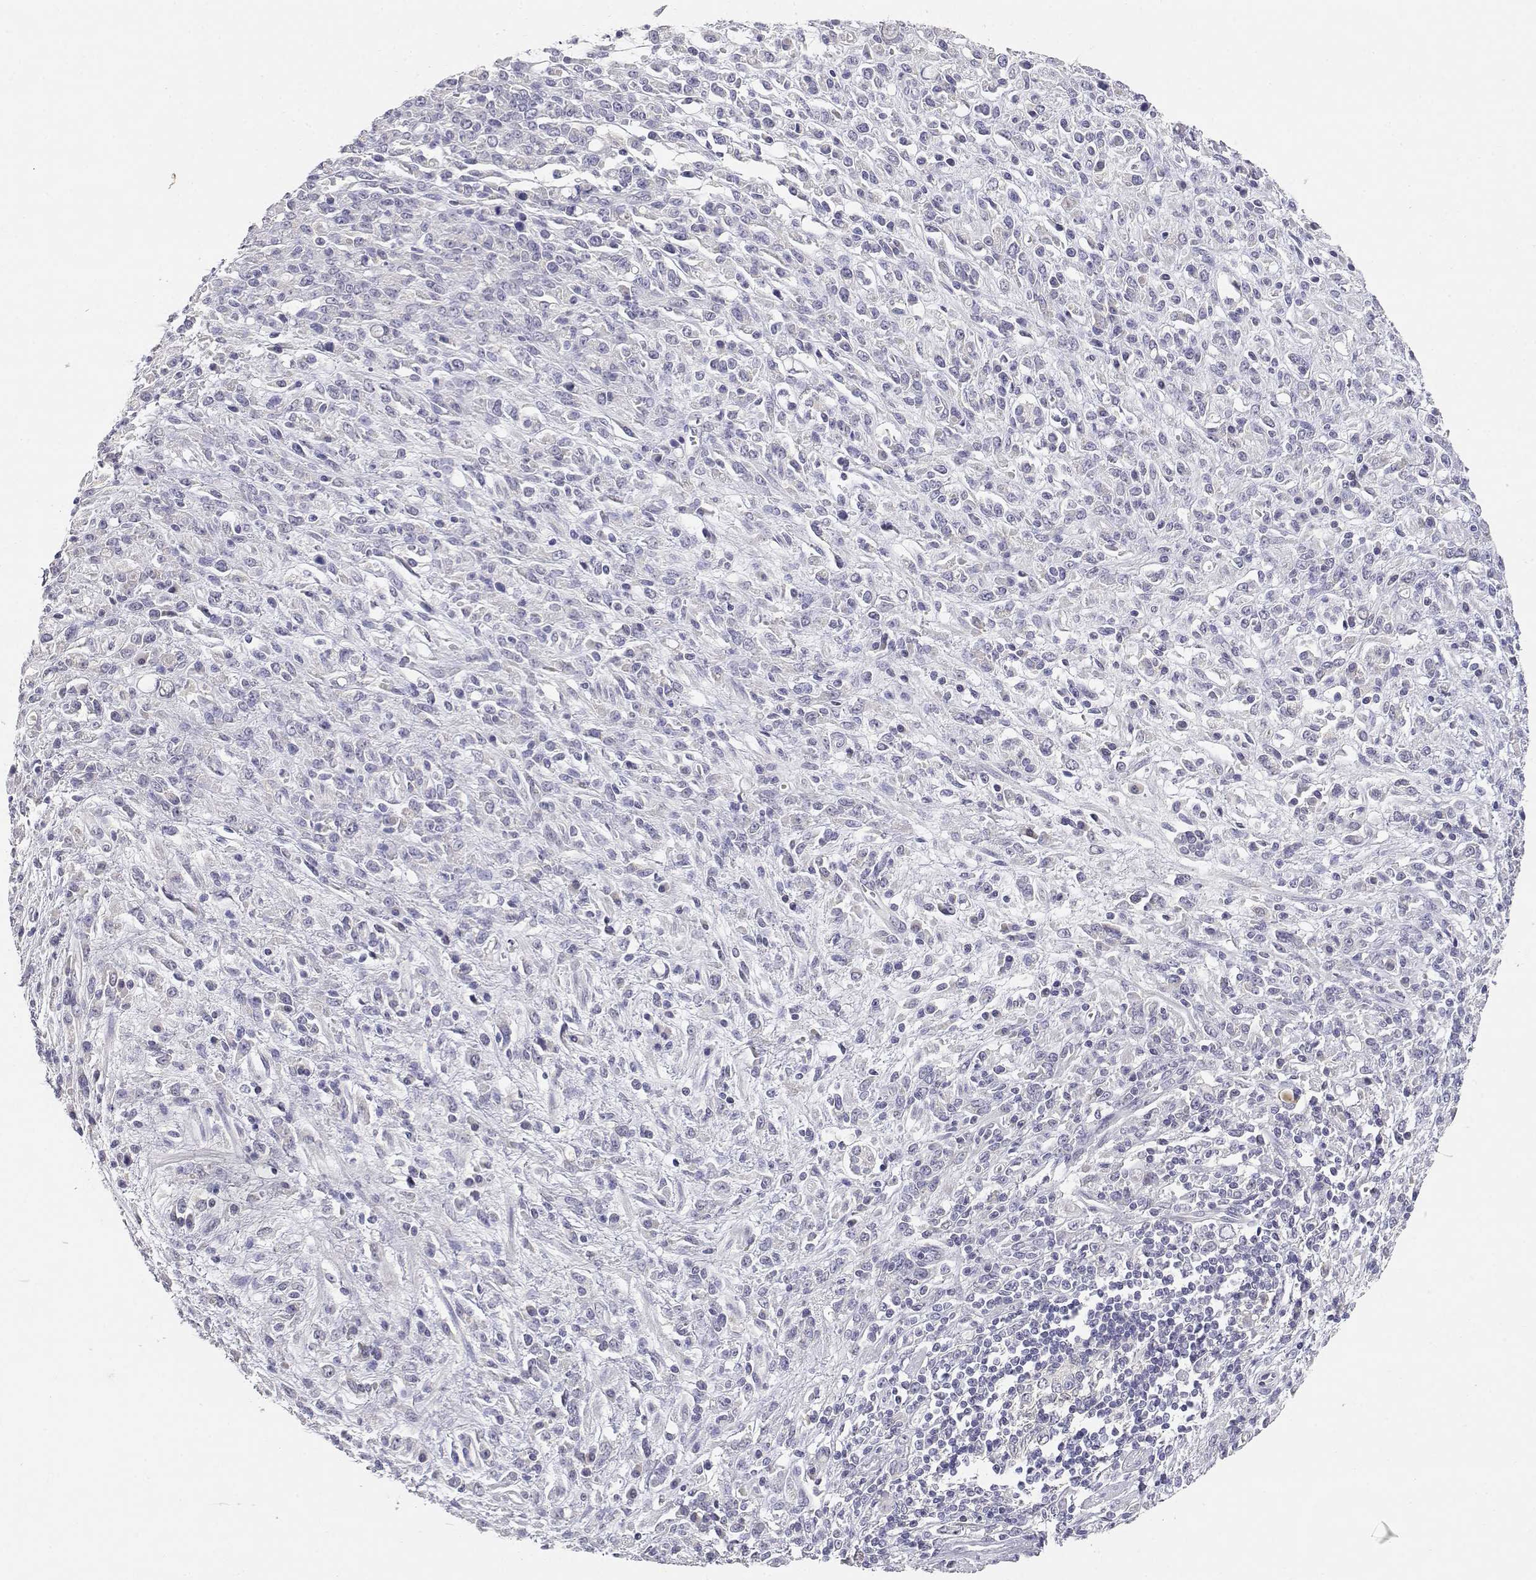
{"staining": {"intensity": "negative", "quantity": "none", "location": "none"}, "tissue": "stomach cancer", "cell_type": "Tumor cells", "image_type": "cancer", "snomed": [{"axis": "morphology", "description": "Adenocarcinoma, NOS"}, {"axis": "topography", "description": "Stomach"}], "caption": "DAB immunohistochemical staining of stomach adenocarcinoma demonstrates no significant positivity in tumor cells.", "gene": "ADA", "patient": {"sex": "female", "age": 57}}